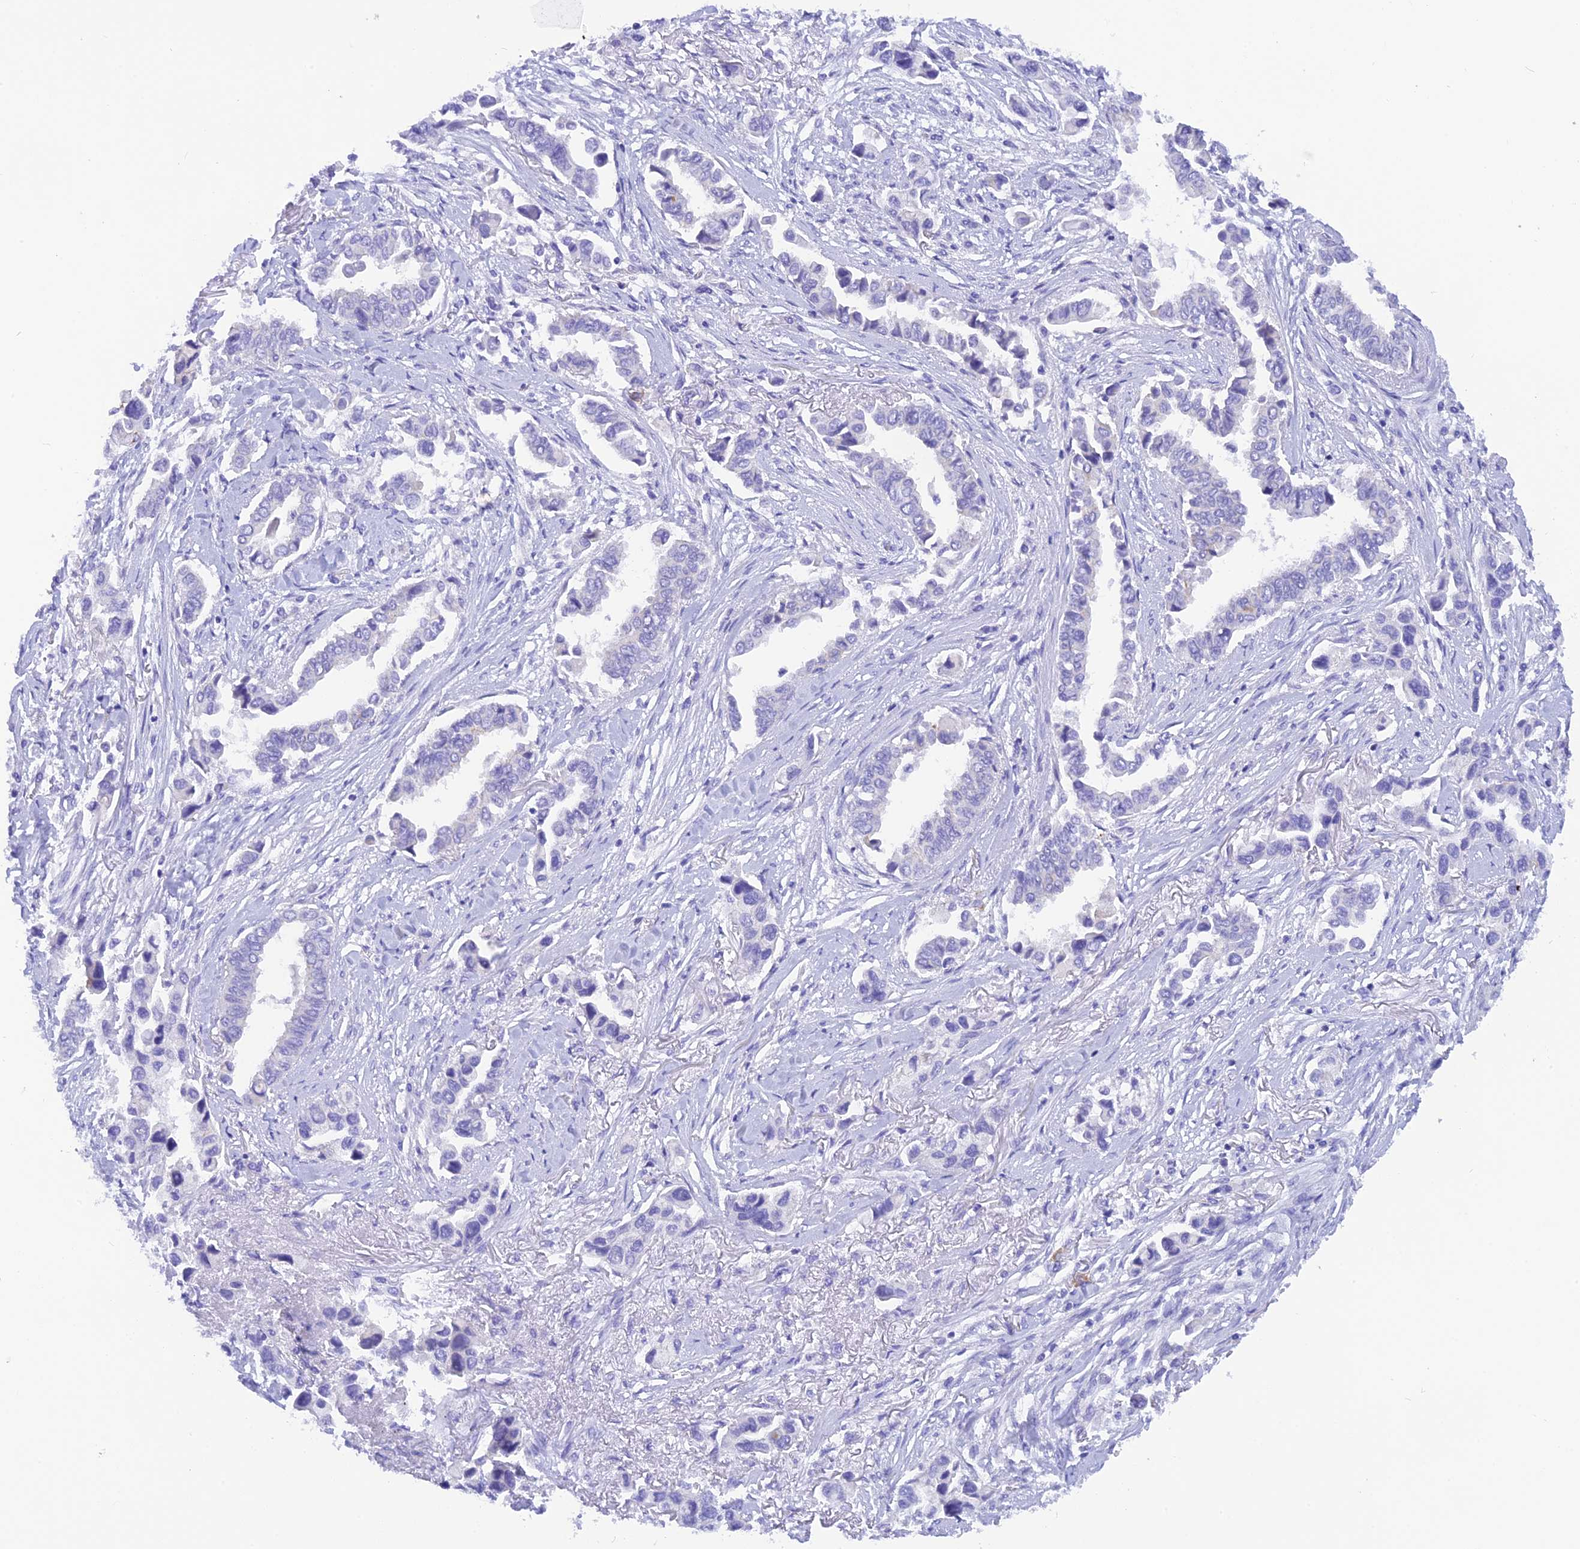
{"staining": {"intensity": "negative", "quantity": "none", "location": "none"}, "tissue": "lung cancer", "cell_type": "Tumor cells", "image_type": "cancer", "snomed": [{"axis": "morphology", "description": "Adenocarcinoma, NOS"}, {"axis": "topography", "description": "Lung"}], "caption": "IHC histopathology image of adenocarcinoma (lung) stained for a protein (brown), which shows no expression in tumor cells. Nuclei are stained in blue.", "gene": "KDELR3", "patient": {"sex": "female", "age": 76}}